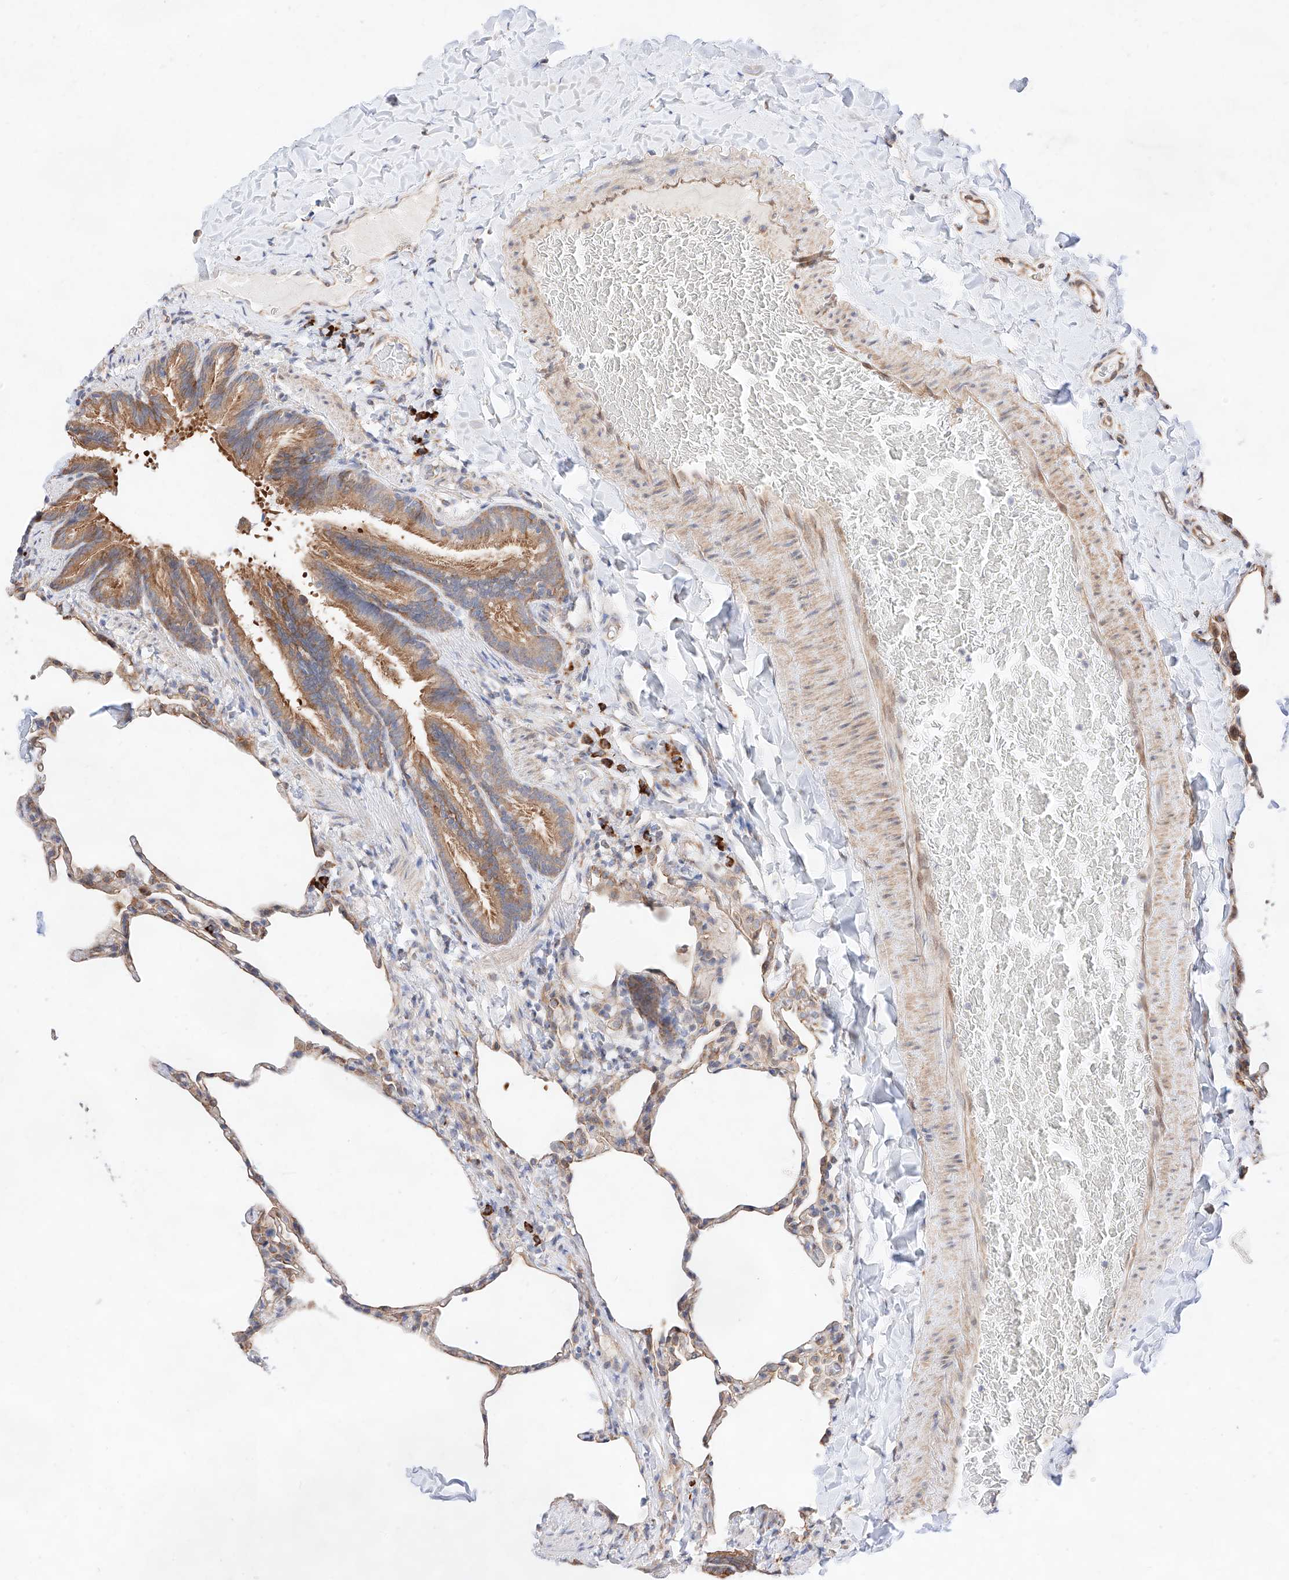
{"staining": {"intensity": "weak", "quantity": "25%-75%", "location": "cytoplasmic/membranous"}, "tissue": "lung", "cell_type": "Alveolar cells", "image_type": "normal", "snomed": [{"axis": "morphology", "description": "Normal tissue, NOS"}, {"axis": "topography", "description": "Lung"}], "caption": "This photomicrograph shows benign lung stained with immunohistochemistry (IHC) to label a protein in brown. The cytoplasmic/membranous of alveolar cells show weak positivity for the protein. Nuclei are counter-stained blue.", "gene": "ATP9B", "patient": {"sex": "male", "age": 20}}